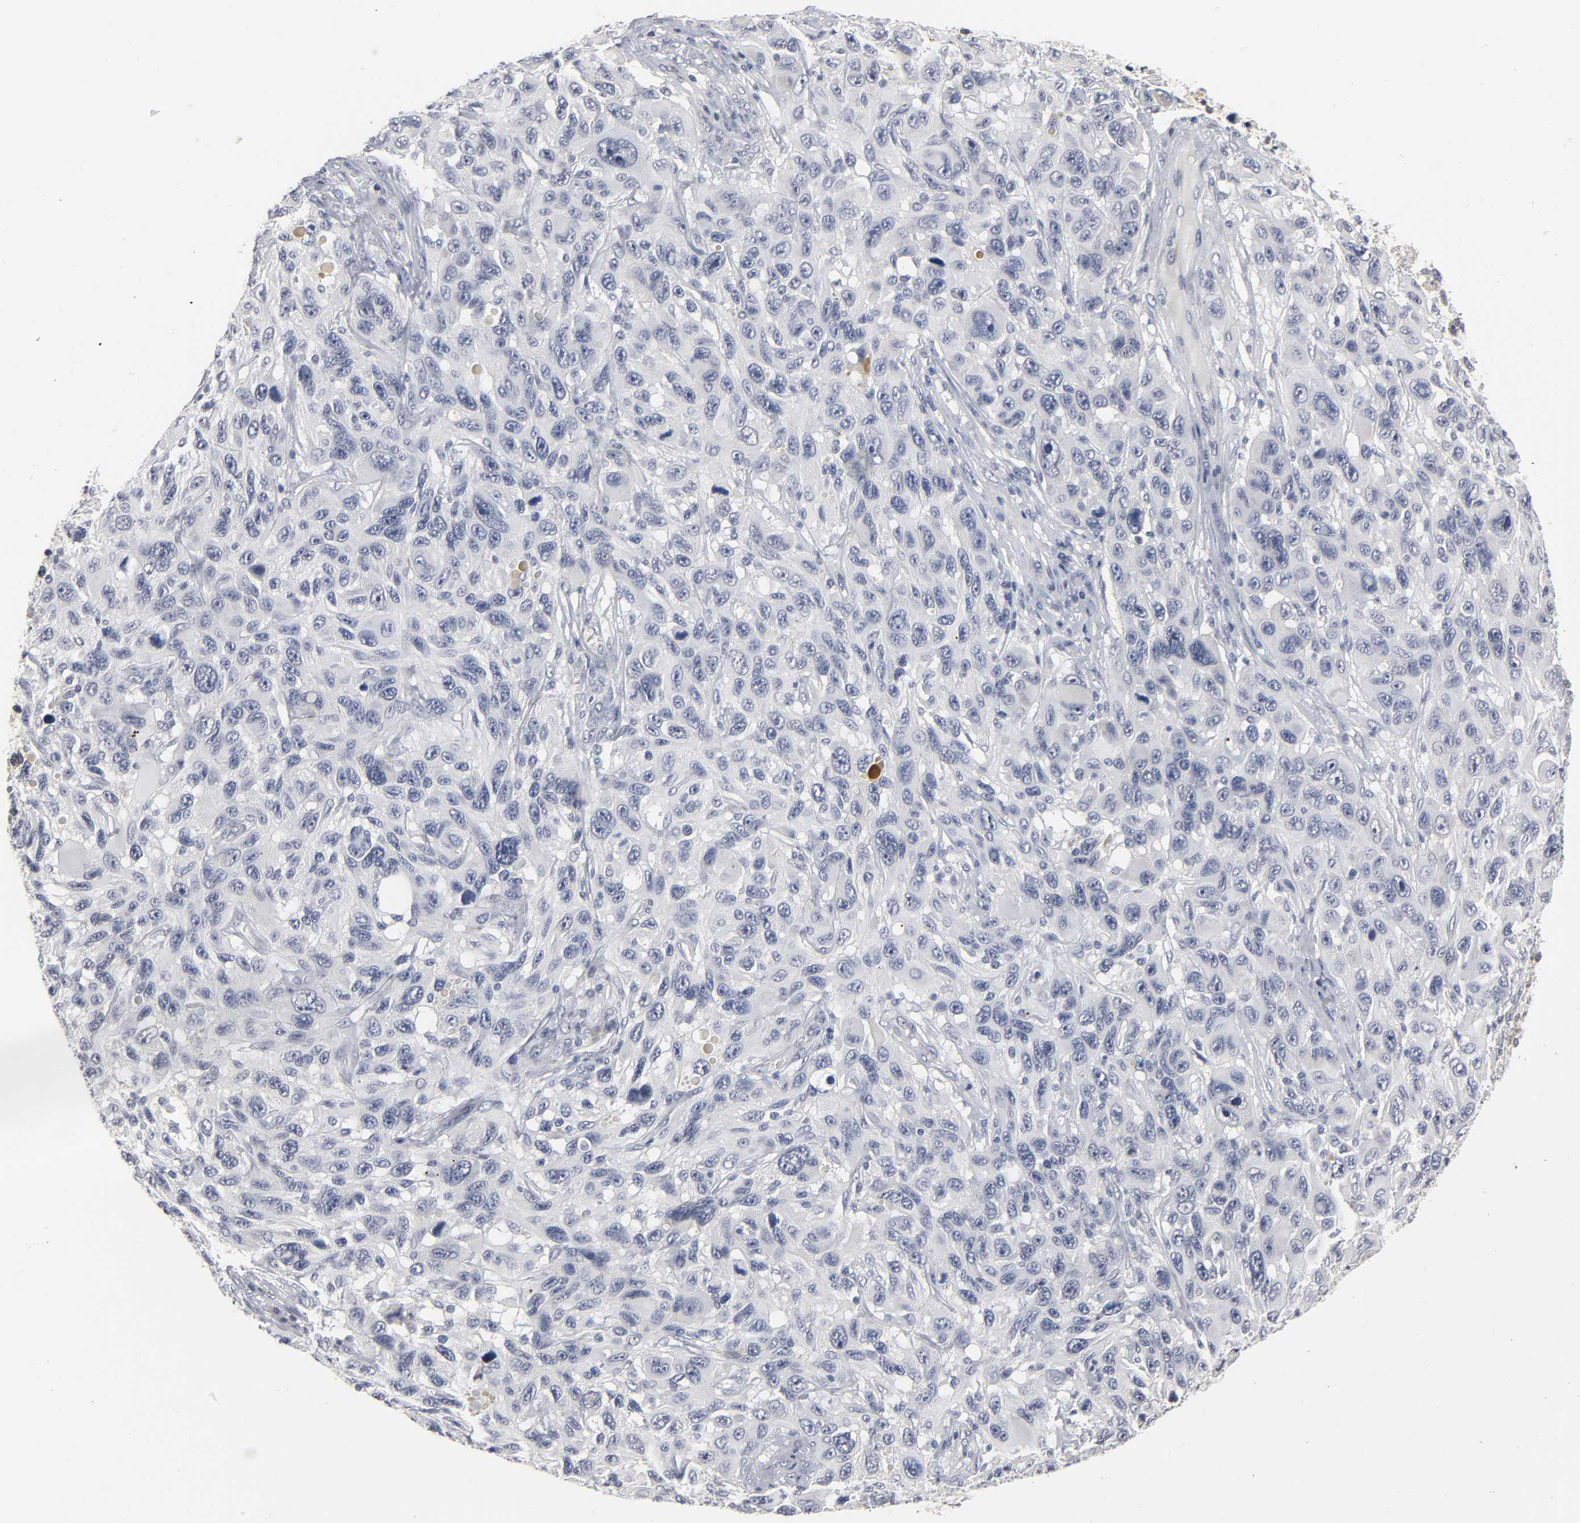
{"staining": {"intensity": "negative", "quantity": "none", "location": "none"}, "tissue": "melanoma", "cell_type": "Tumor cells", "image_type": "cancer", "snomed": [{"axis": "morphology", "description": "Malignant melanoma, NOS"}, {"axis": "topography", "description": "Skin"}], "caption": "The micrograph demonstrates no staining of tumor cells in malignant melanoma. (DAB immunohistochemistry (IHC) visualized using brightfield microscopy, high magnification).", "gene": "PDLIM3", "patient": {"sex": "male", "age": 53}}